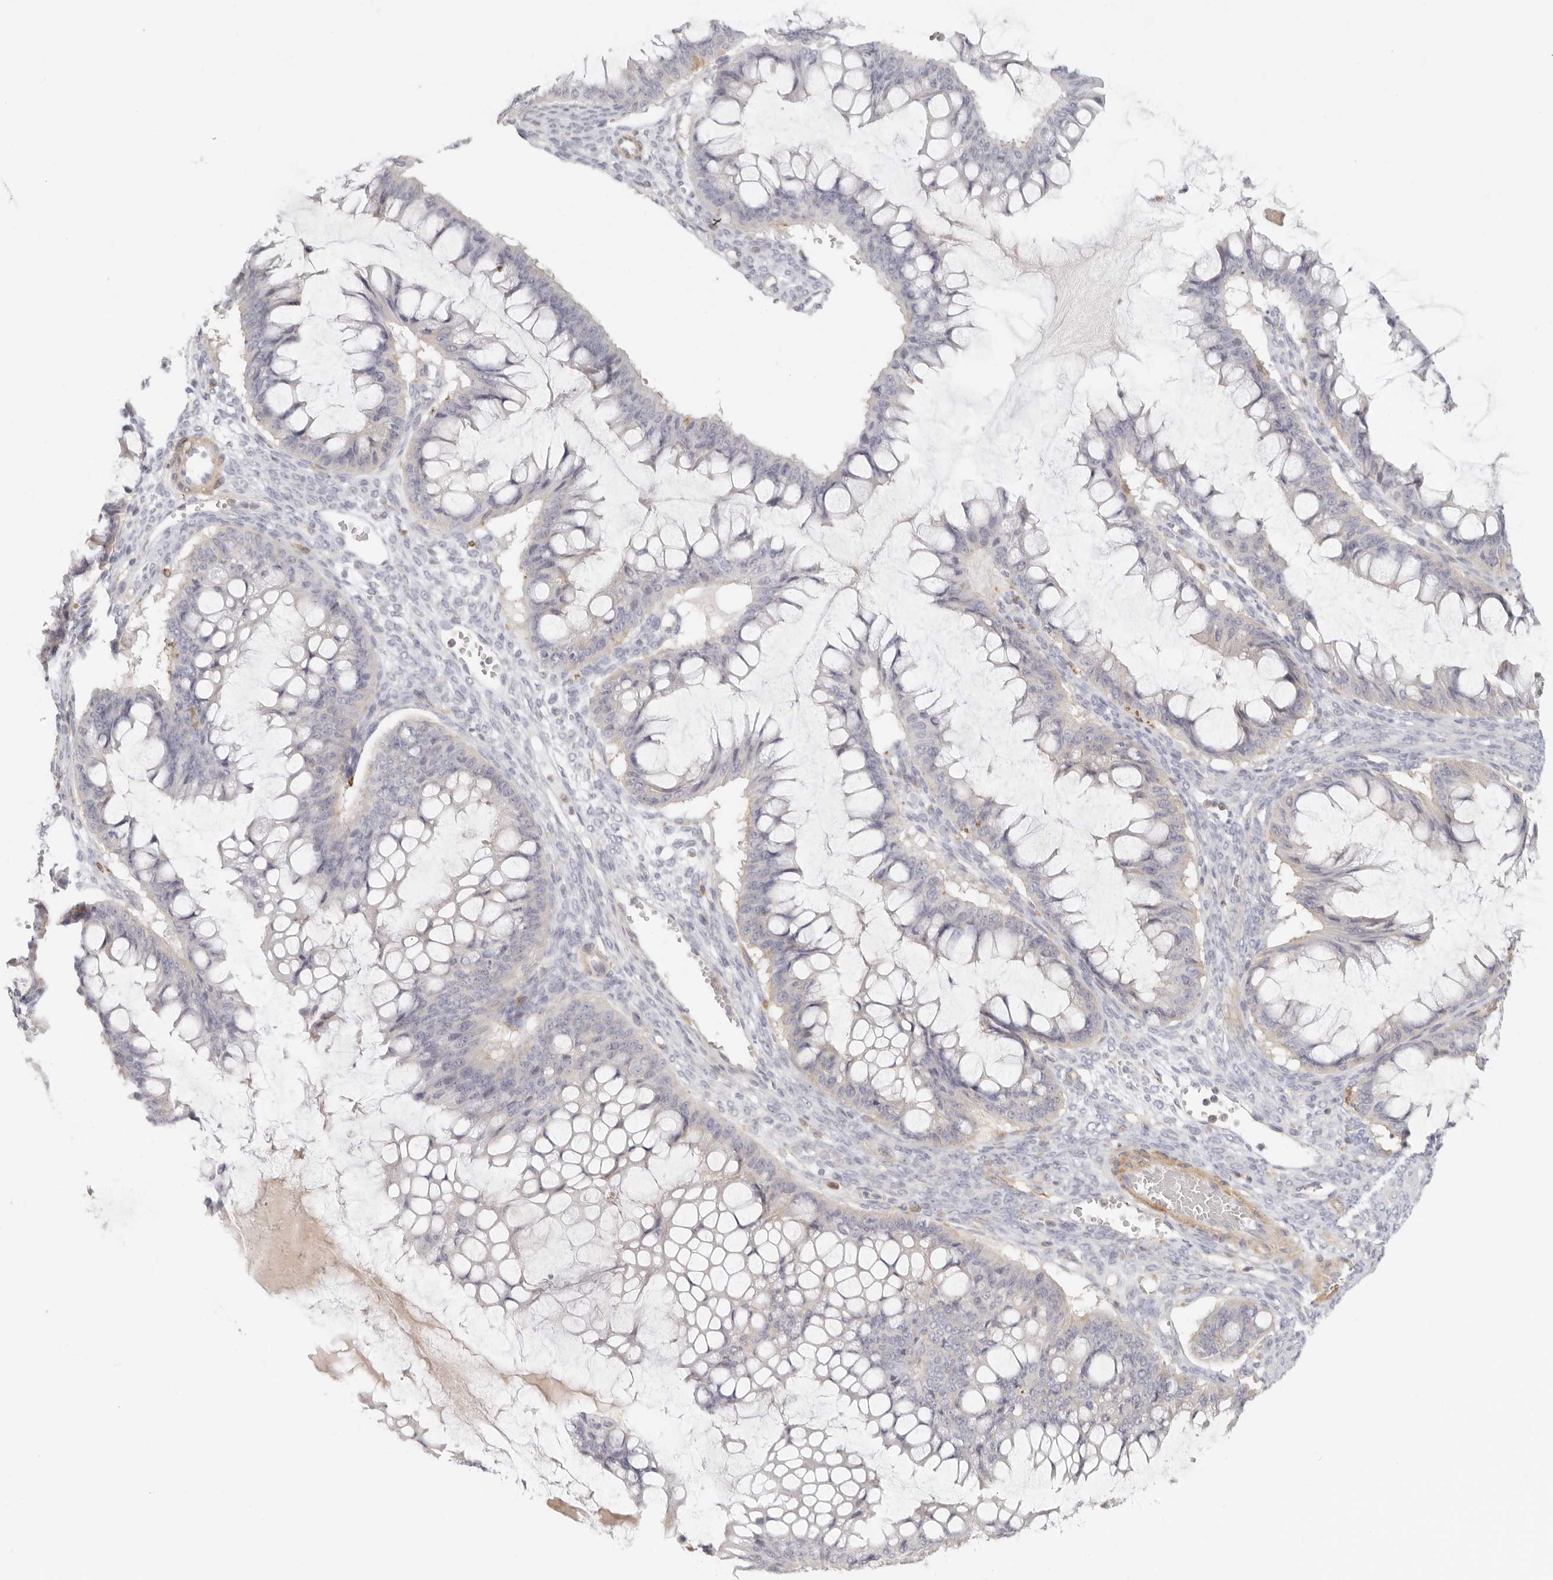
{"staining": {"intensity": "negative", "quantity": "none", "location": "none"}, "tissue": "ovarian cancer", "cell_type": "Tumor cells", "image_type": "cancer", "snomed": [{"axis": "morphology", "description": "Cystadenocarcinoma, mucinous, NOS"}, {"axis": "topography", "description": "Ovary"}], "caption": "The immunohistochemistry (IHC) histopathology image has no significant expression in tumor cells of ovarian mucinous cystadenocarcinoma tissue.", "gene": "NIBAN1", "patient": {"sex": "female", "age": 73}}